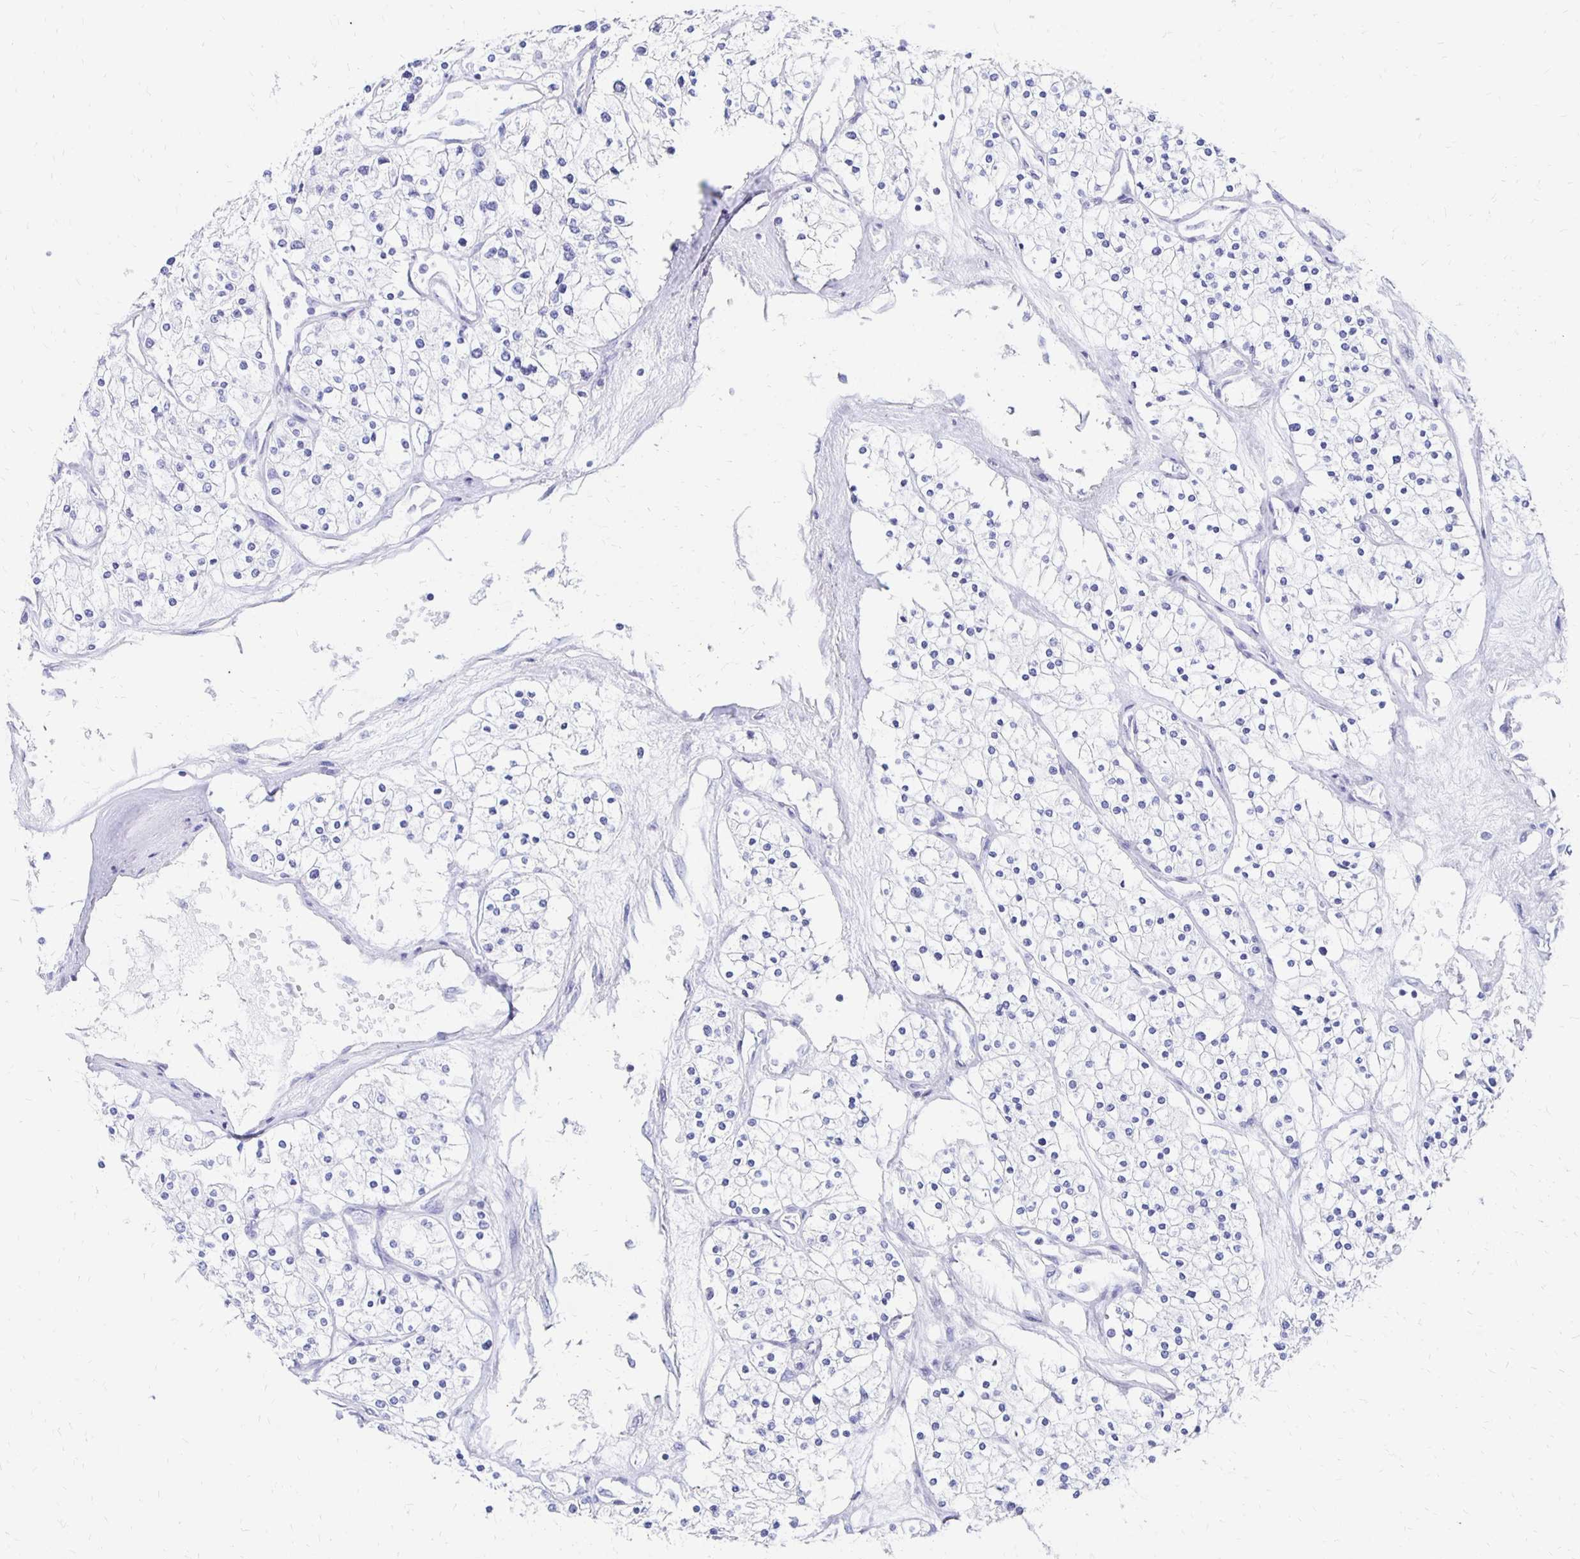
{"staining": {"intensity": "negative", "quantity": "none", "location": "none"}, "tissue": "renal cancer", "cell_type": "Tumor cells", "image_type": "cancer", "snomed": [{"axis": "morphology", "description": "Adenocarcinoma, NOS"}, {"axis": "topography", "description": "Kidney"}], "caption": "Adenocarcinoma (renal) stained for a protein using immunohistochemistry exhibits no positivity tumor cells.", "gene": "SYT2", "patient": {"sex": "male", "age": 80}}